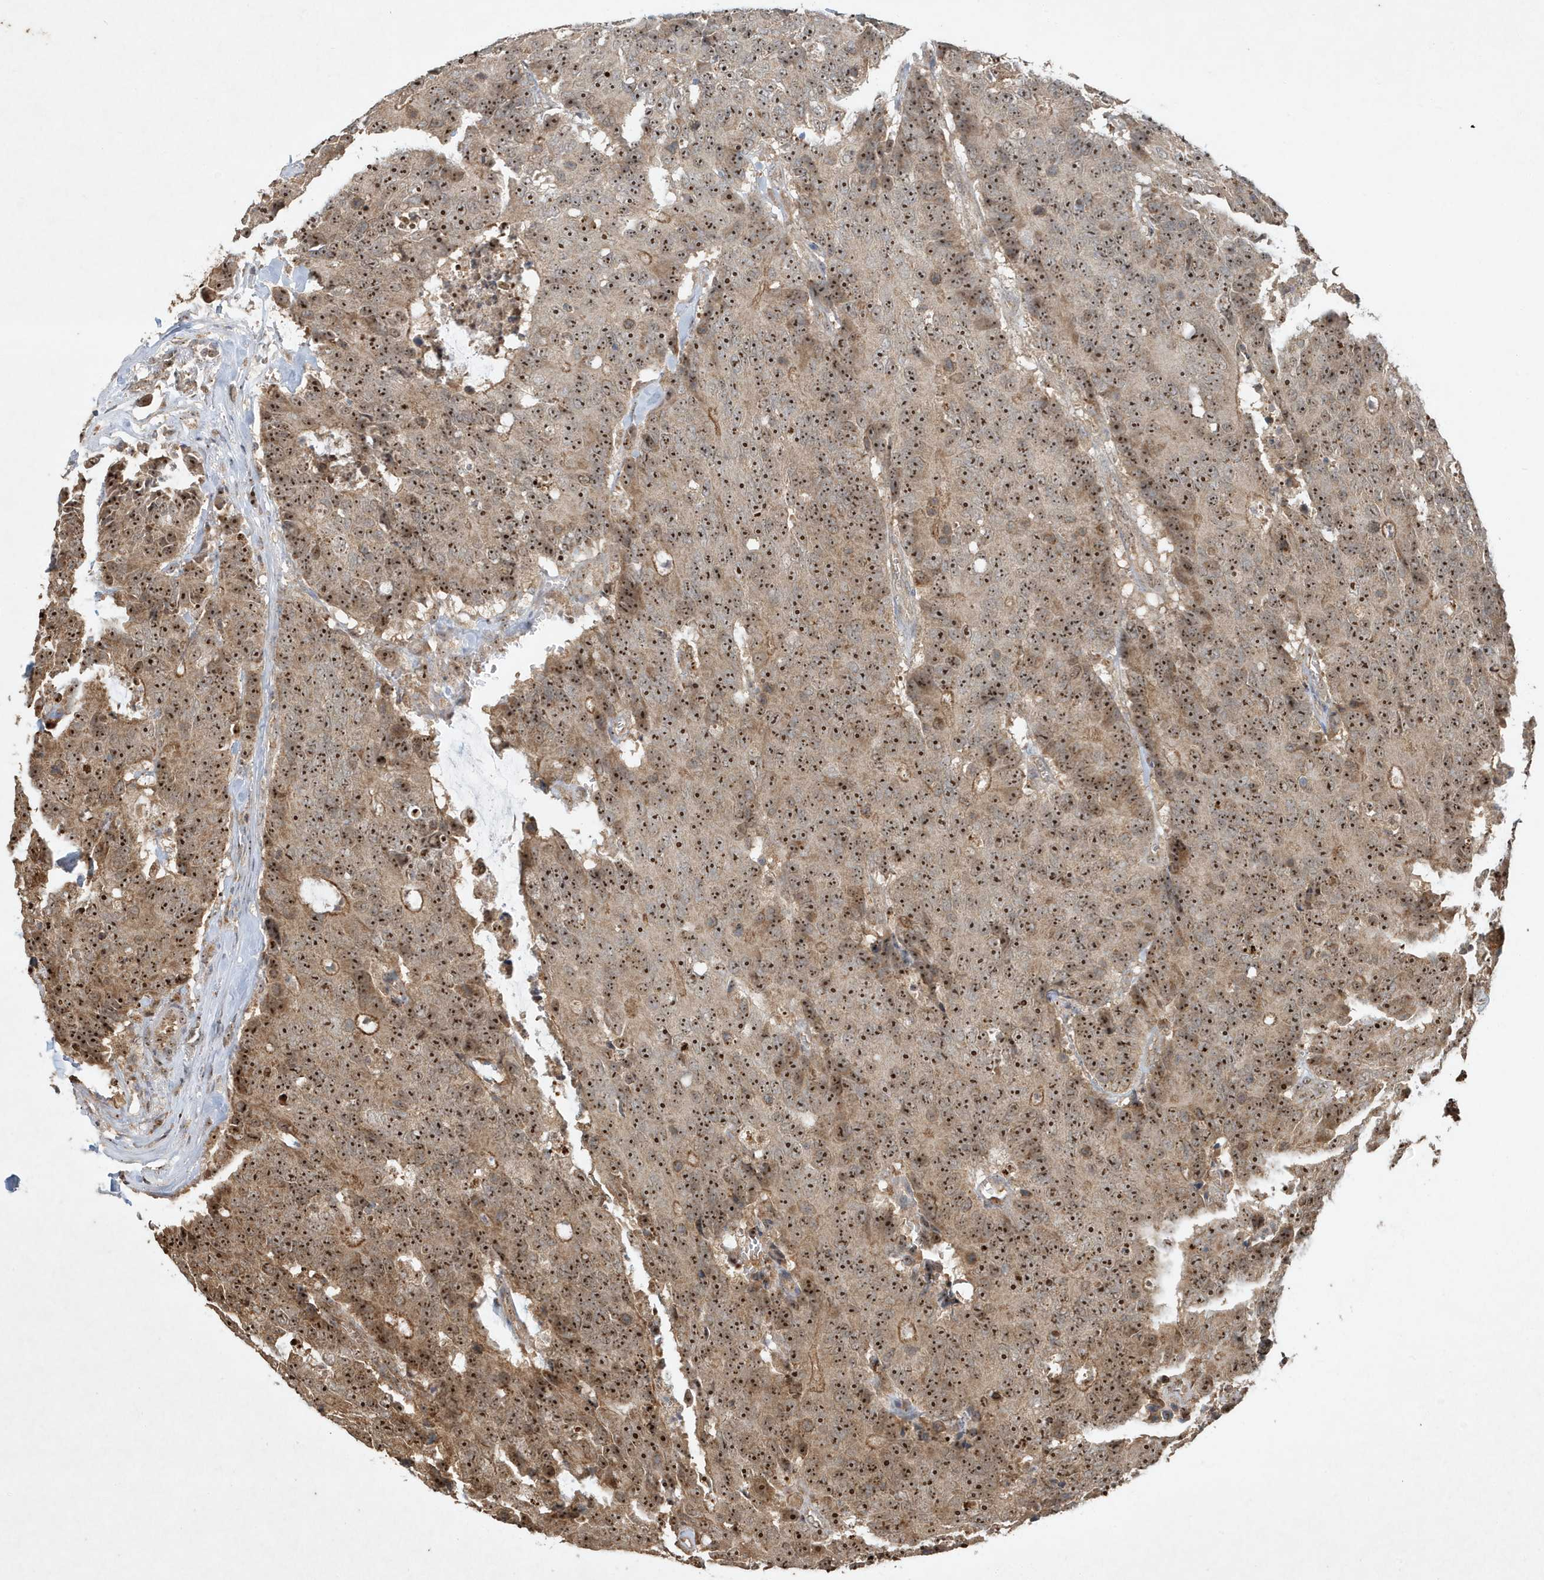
{"staining": {"intensity": "strong", "quantity": ">75%", "location": "cytoplasmic/membranous,nuclear"}, "tissue": "colorectal cancer", "cell_type": "Tumor cells", "image_type": "cancer", "snomed": [{"axis": "morphology", "description": "Adenocarcinoma, NOS"}, {"axis": "topography", "description": "Colon"}], "caption": "Immunohistochemical staining of adenocarcinoma (colorectal) exhibits high levels of strong cytoplasmic/membranous and nuclear protein staining in approximately >75% of tumor cells.", "gene": "ABCB9", "patient": {"sex": "female", "age": 86}}